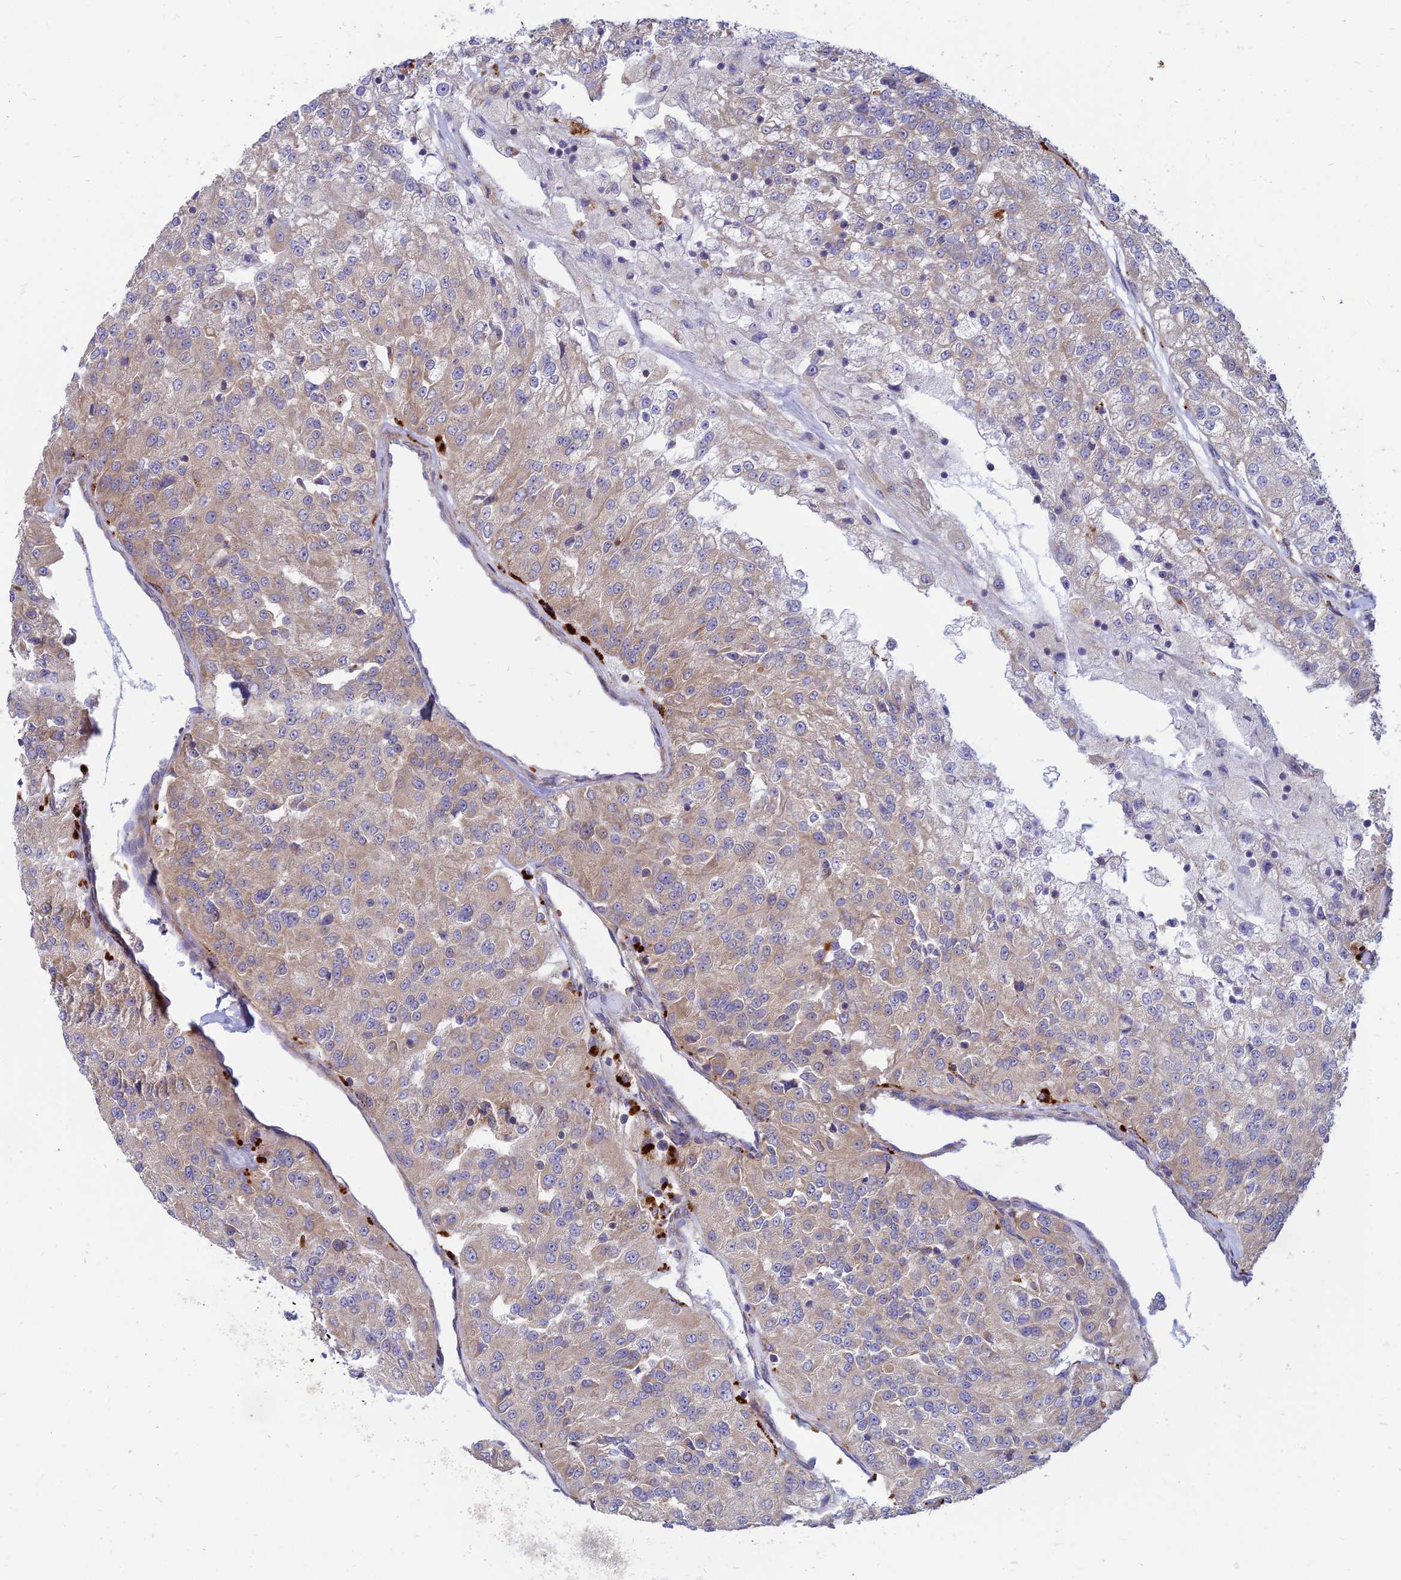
{"staining": {"intensity": "weak", "quantity": "25%-75%", "location": "cytoplasmic/membranous"}, "tissue": "renal cancer", "cell_type": "Tumor cells", "image_type": "cancer", "snomed": [{"axis": "morphology", "description": "Adenocarcinoma, NOS"}, {"axis": "topography", "description": "Kidney"}], "caption": "Immunohistochemical staining of human renal adenocarcinoma shows weak cytoplasmic/membranous protein staining in about 25%-75% of tumor cells. (Brightfield microscopy of DAB IHC at high magnification).", "gene": "PHKA2", "patient": {"sex": "female", "age": 63}}